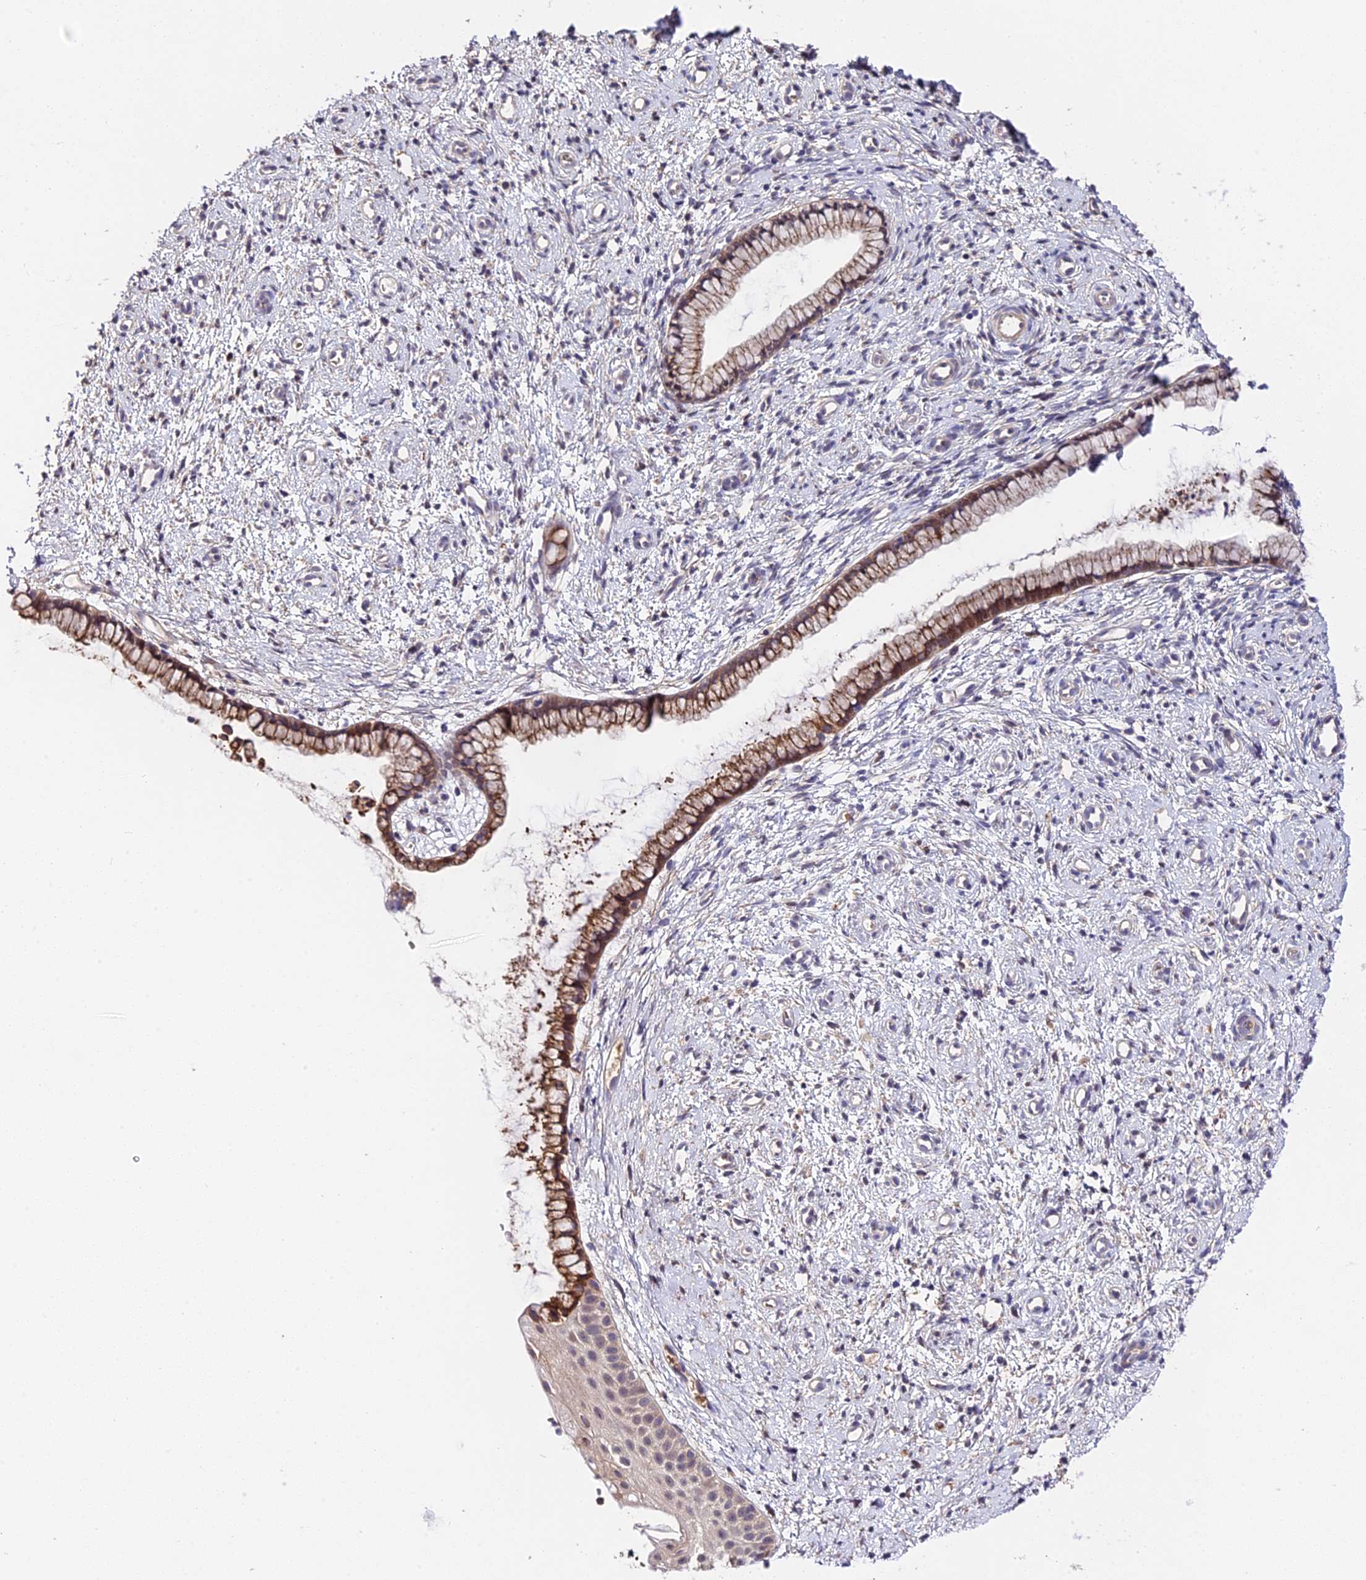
{"staining": {"intensity": "moderate", "quantity": ">75%", "location": "cytoplasmic/membranous"}, "tissue": "cervix", "cell_type": "Glandular cells", "image_type": "normal", "snomed": [{"axis": "morphology", "description": "Normal tissue, NOS"}, {"axis": "topography", "description": "Cervix"}], "caption": "High-power microscopy captured an immunohistochemistry histopathology image of unremarkable cervix, revealing moderate cytoplasmic/membranous positivity in about >75% of glandular cells.", "gene": "TRMT1", "patient": {"sex": "female", "age": 57}}